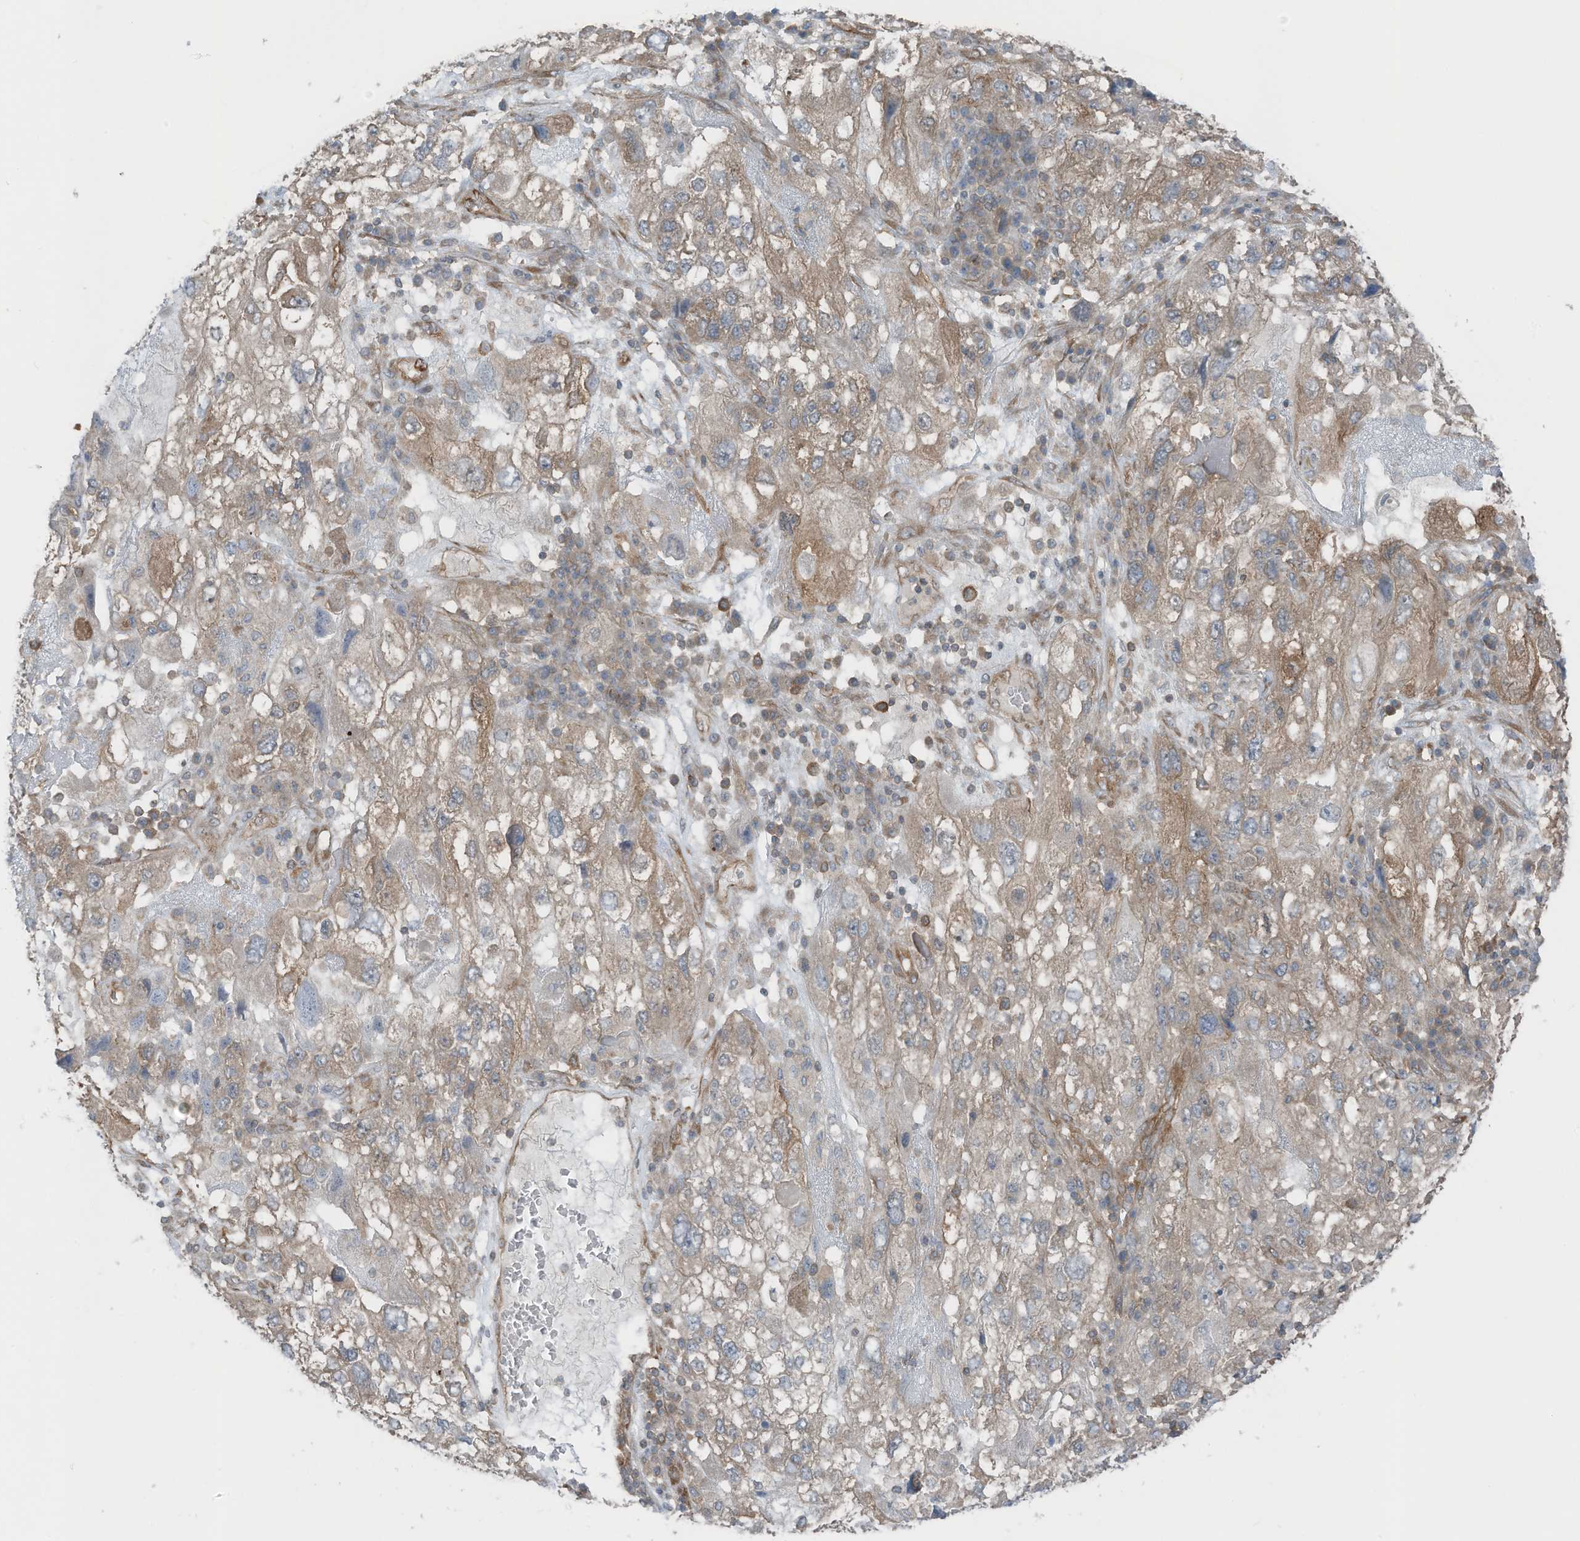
{"staining": {"intensity": "weak", "quantity": "25%-75%", "location": "cytoplasmic/membranous"}, "tissue": "endometrial cancer", "cell_type": "Tumor cells", "image_type": "cancer", "snomed": [{"axis": "morphology", "description": "Adenocarcinoma, NOS"}, {"axis": "topography", "description": "Endometrium"}], "caption": "This image reveals immunohistochemistry staining of human endometrial cancer, with low weak cytoplasmic/membranous expression in approximately 25%-75% of tumor cells.", "gene": "TXNDC9", "patient": {"sex": "female", "age": 49}}